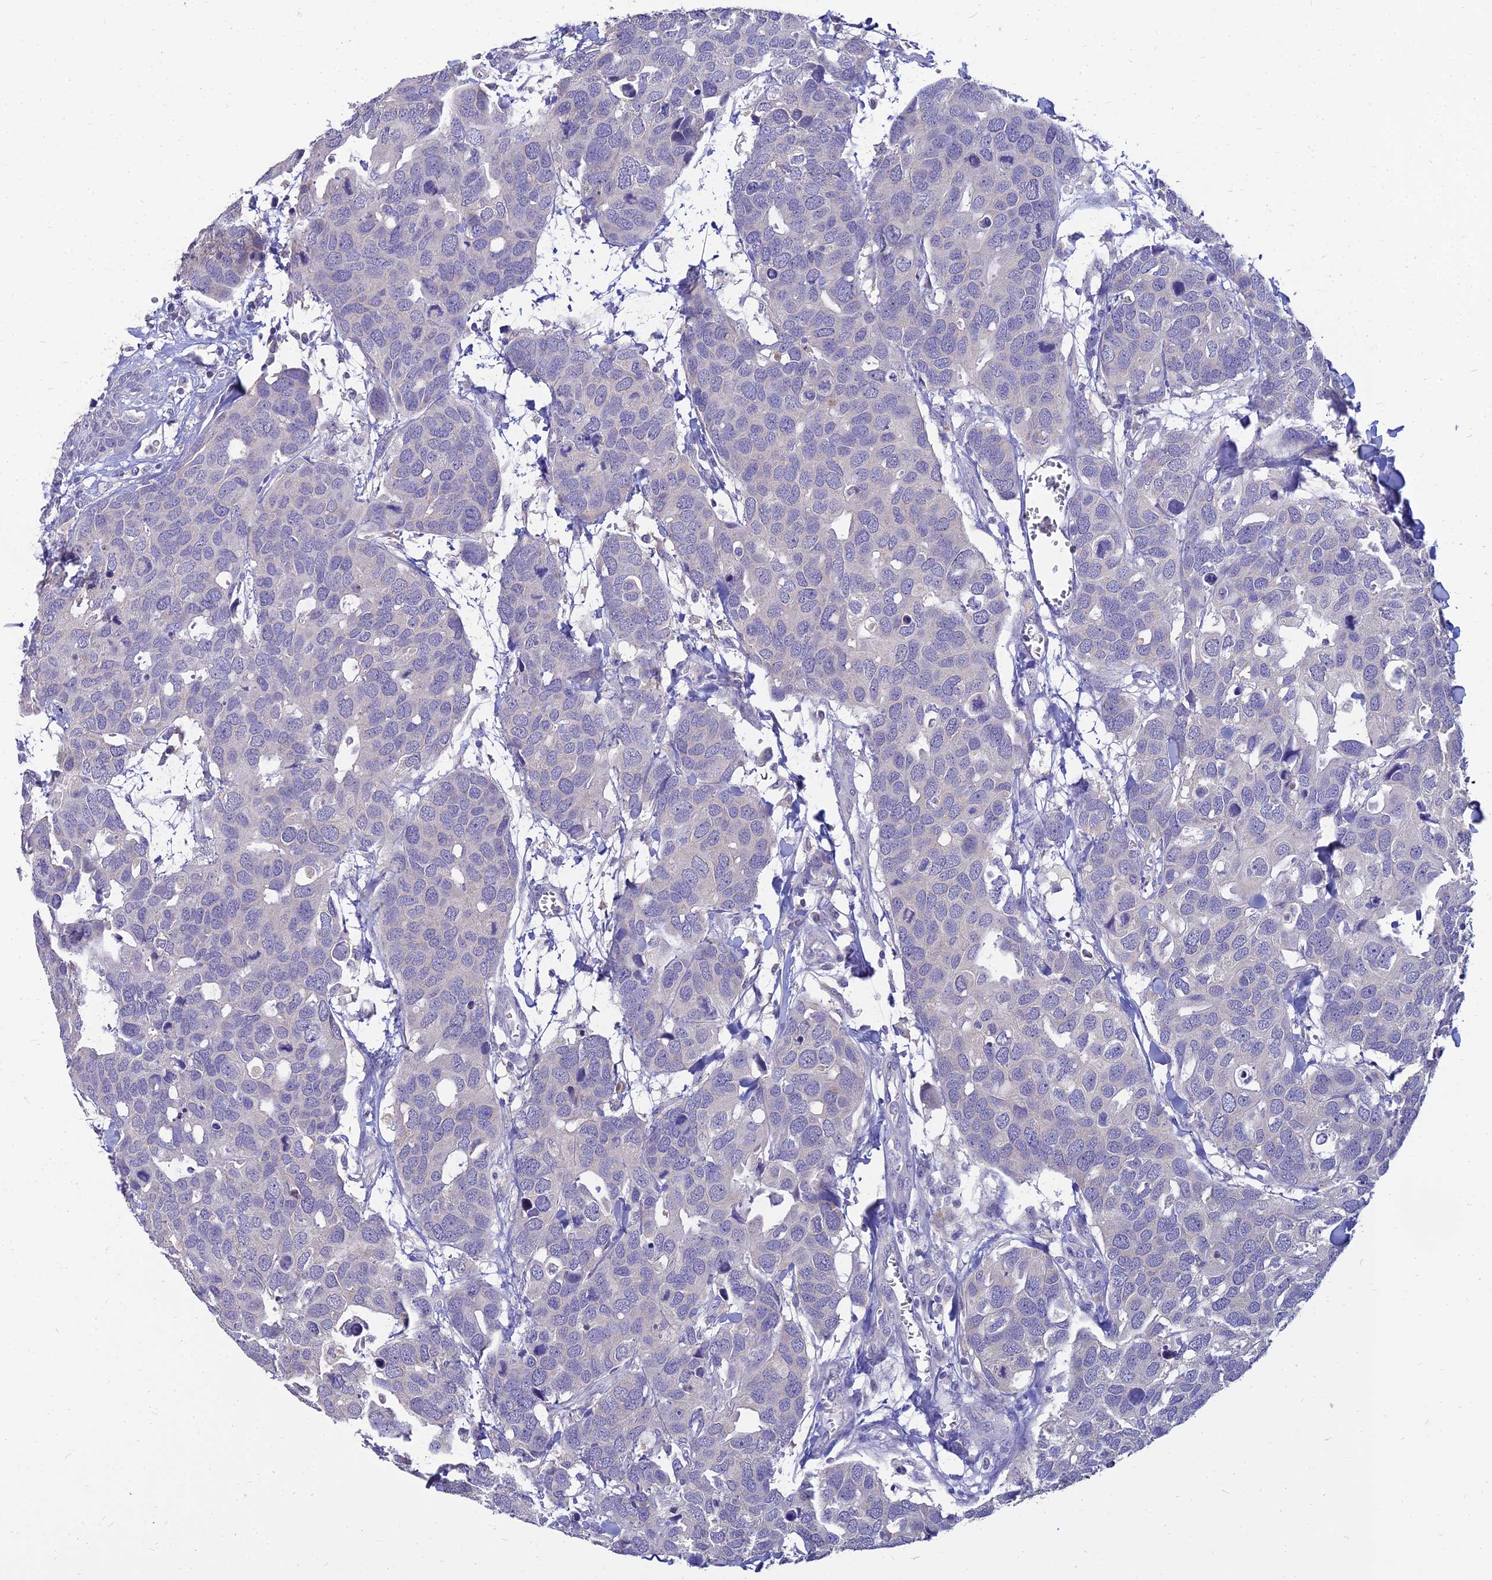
{"staining": {"intensity": "negative", "quantity": "none", "location": "none"}, "tissue": "breast cancer", "cell_type": "Tumor cells", "image_type": "cancer", "snomed": [{"axis": "morphology", "description": "Duct carcinoma"}, {"axis": "topography", "description": "Breast"}], "caption": "DAB (3,3'-diaminobenzidine) immunohistochemical staining of breast cancer demonstrates no significant positivity in tumor cells. (DAB IHC with hematoxylin counter stain).", "gene": "NPY", "patient": {"sex": "female", "age": 83}}